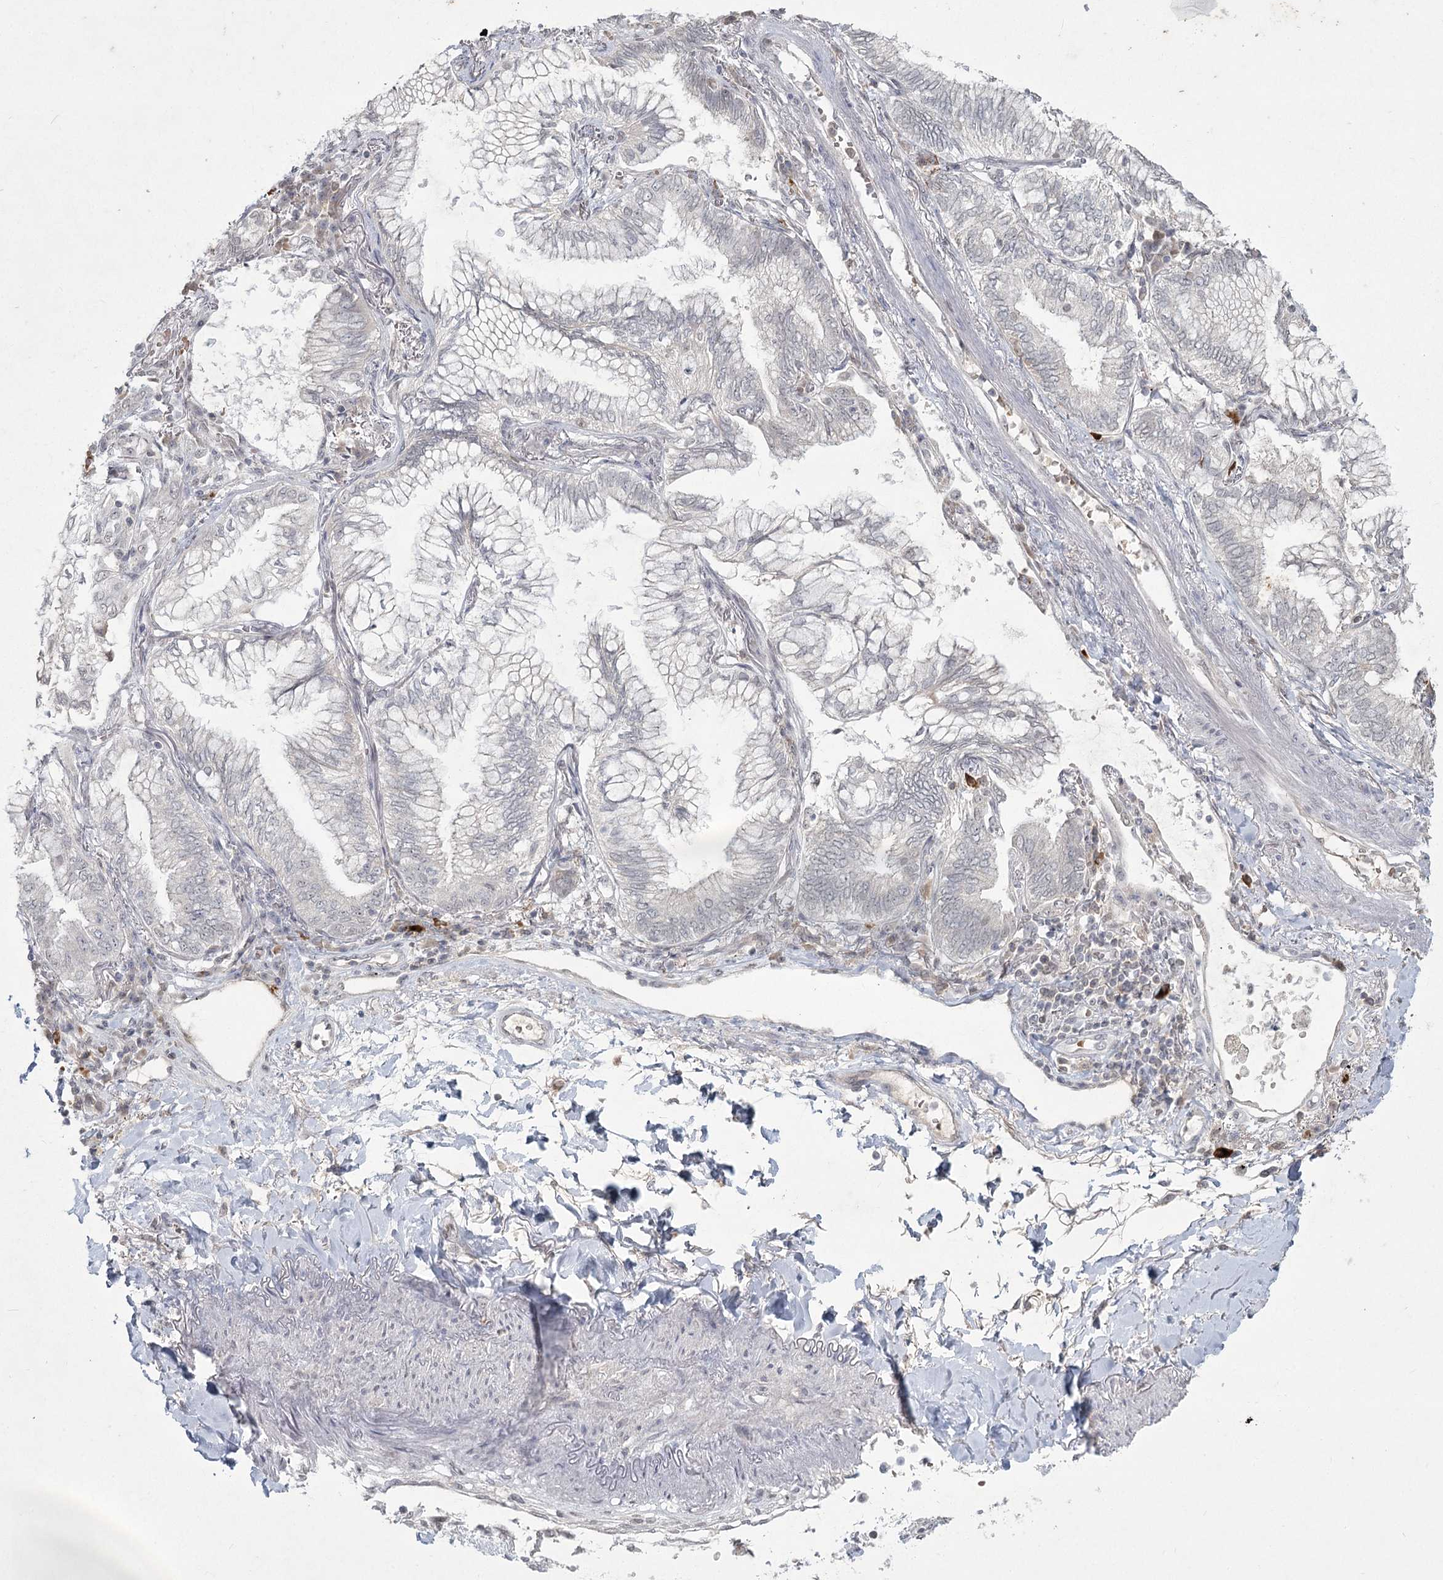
{"staining": {"intensity": "weak", "quantity": "<25%", "location": "nuclear"}, "tissue": "lung cancer", "cell_type": "Tumor cells", "image_type": "cancer", "snomed": [{"axis": "morphology", "description": "Adenocarcinoma, NOS"}, {"axis": "topography", "description": "Lung"}], "caption": "Immunohistochemistry (IHC) of lung cancer (adenocarcinoma) shows no positivity in tumor cells.", "gene": "LY6G5C", "patient": {"sex": "female", "age": 70}}